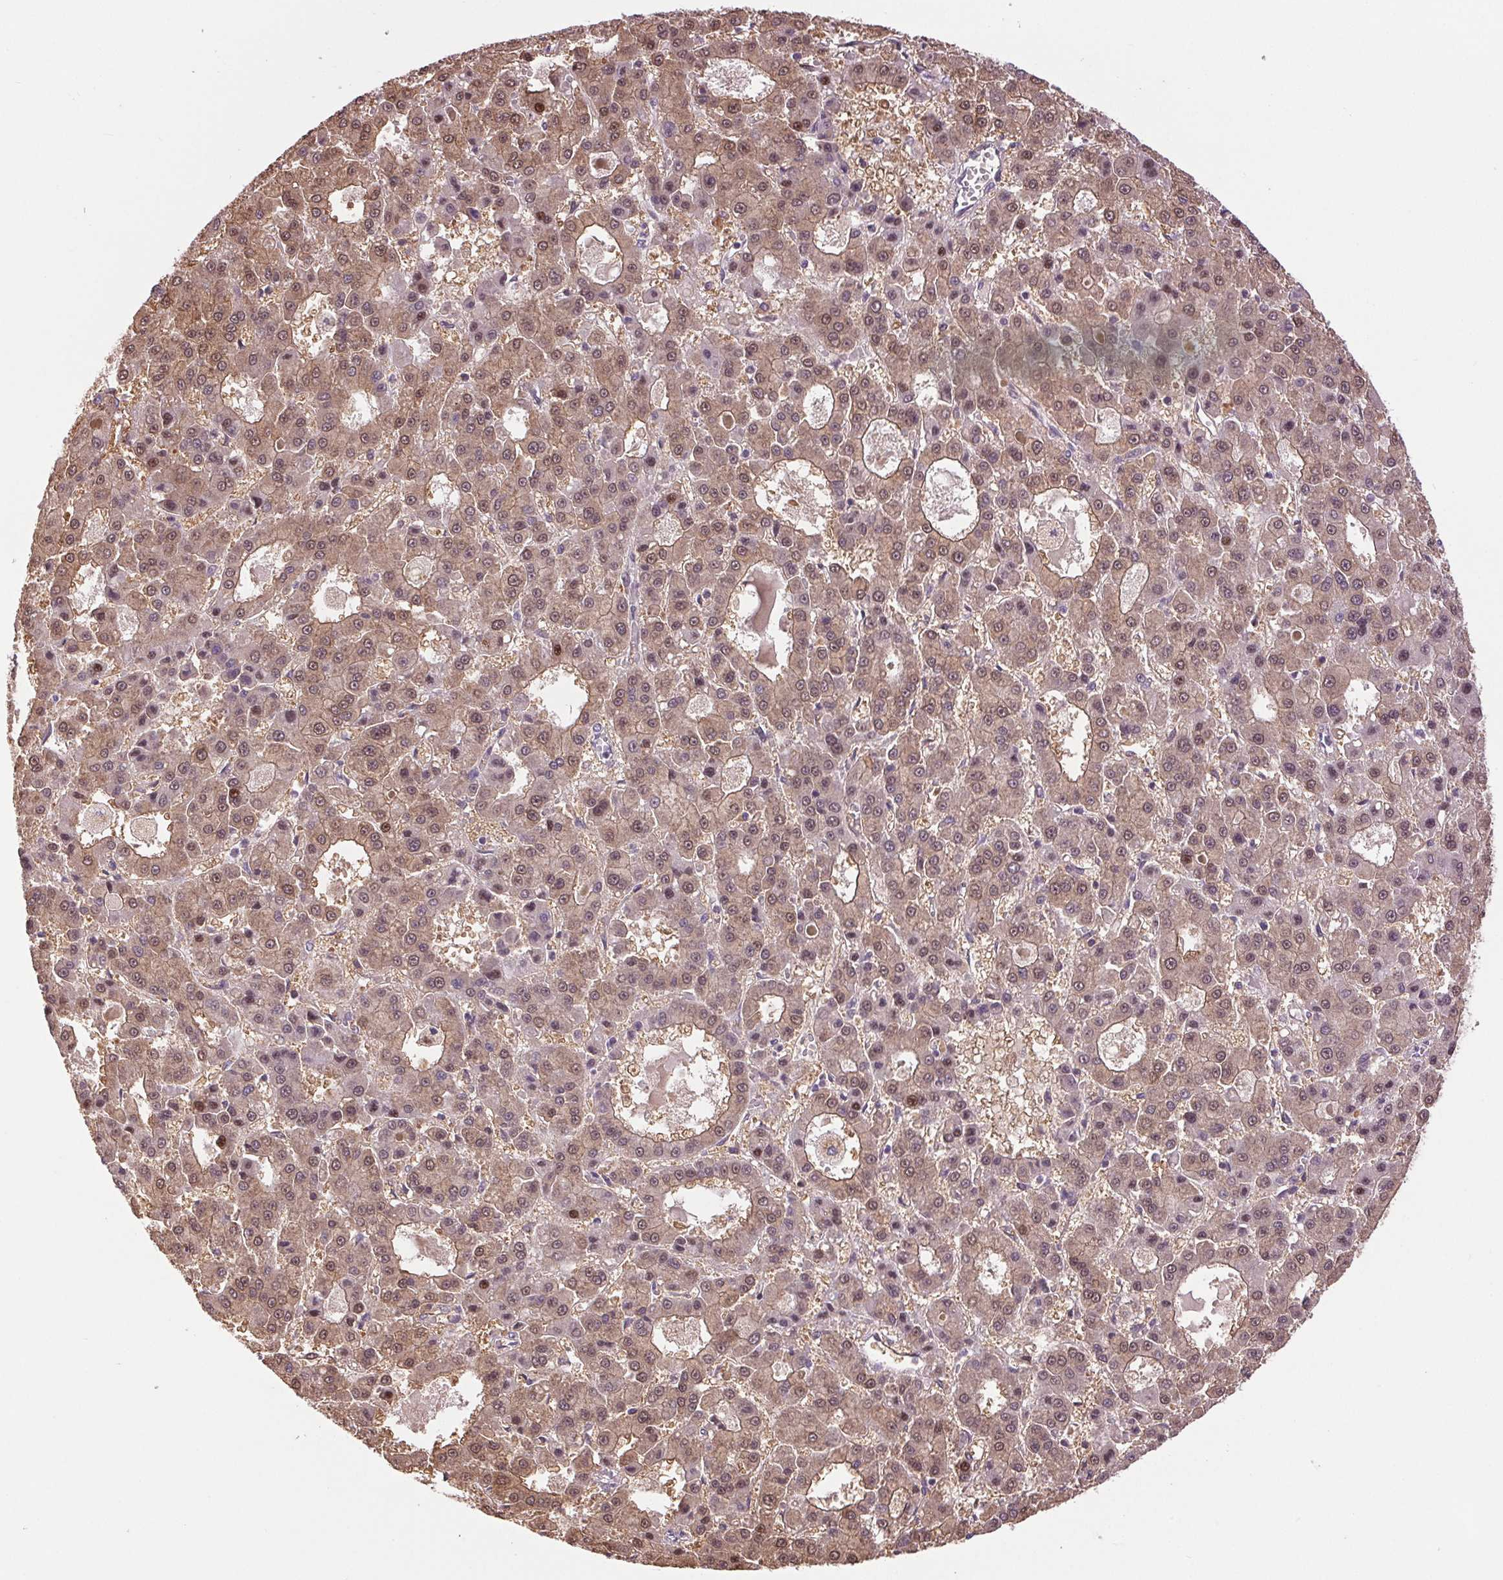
{"staining": {"intensity": "weak", "quantity": ">75%", "location": "cytoplasmic/membranous,nuclear"}, "tissue": "liver cancer", "cell_type": "Tumor cells", "image_type": "cancer", "snomed": [{"axis": "morphology", "description": "Carcinoma, Hepatocellular, NOS"}, {"axis": "topography", "description": "Liver"}], "caption": "DAB immunohistochemical staining of liver hepatocellular carcinoma displays weak cytoplasmic/membranous and nuclear protein positivity in approximately >75% of tumor cells.", "gene": "DGUOK", "patient": {"sex": "male", "age": 70}}